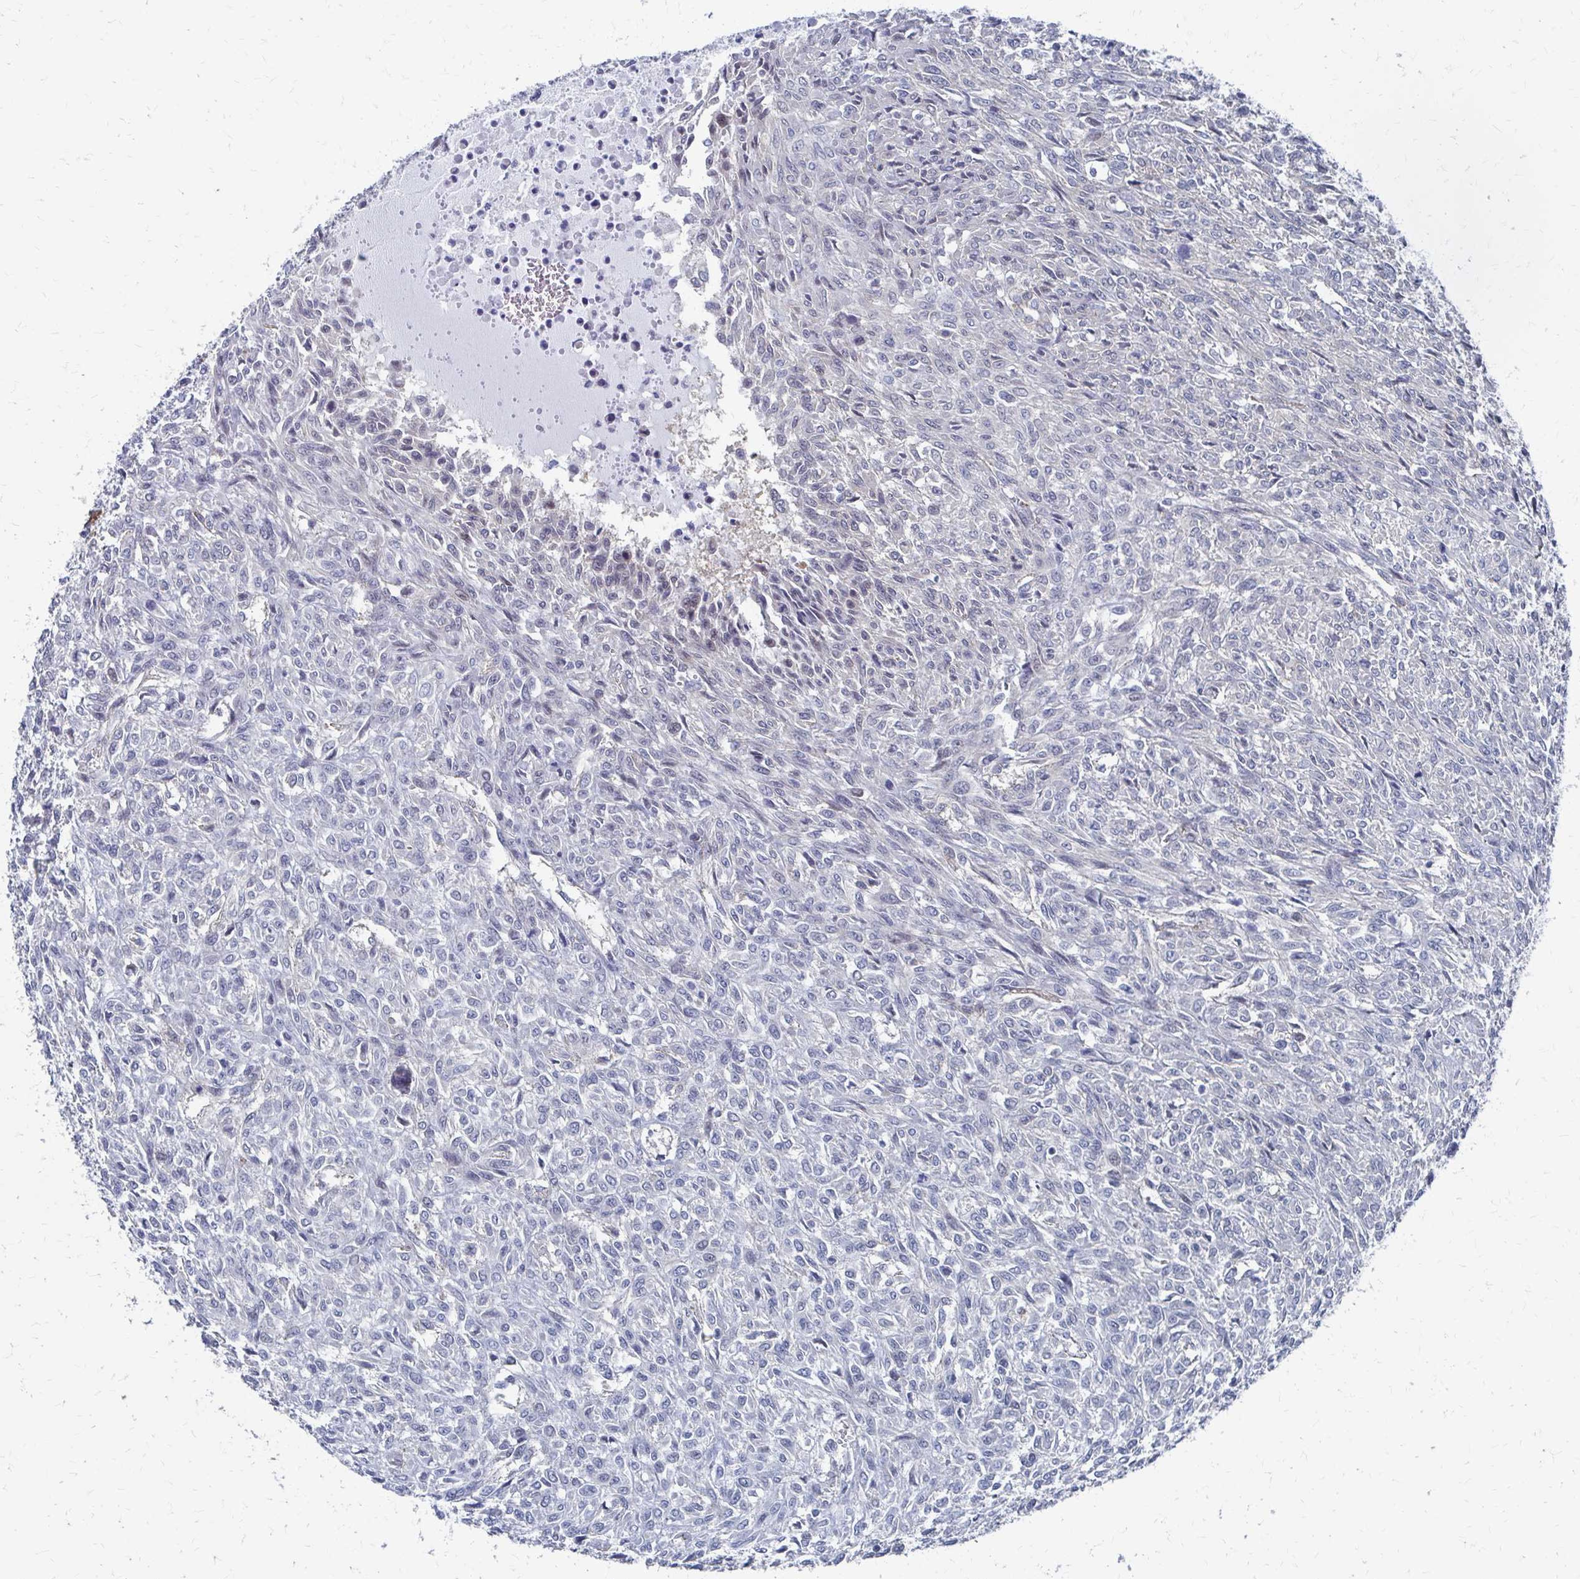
{"staining": {"intensity": "negative", "quantity": "none", "location": "none"}, "tissue": "renal cancer", "cell_type": "Tumor cells", "image_type": "cancer", "snomed": [{"axis": "morphology", "description": "Adenocarcinoma, NOS"}, {"axis": "topography", "description": "Kidney"}], "caption": "Renal cancer (adenocarcinoma) was stained to show a protein in brown. There is no significant staining in tumor cells. Nuclei are stained in blue.", "gene": "PLEKHG7", "patient": {"sex": "male", "age": 58}}